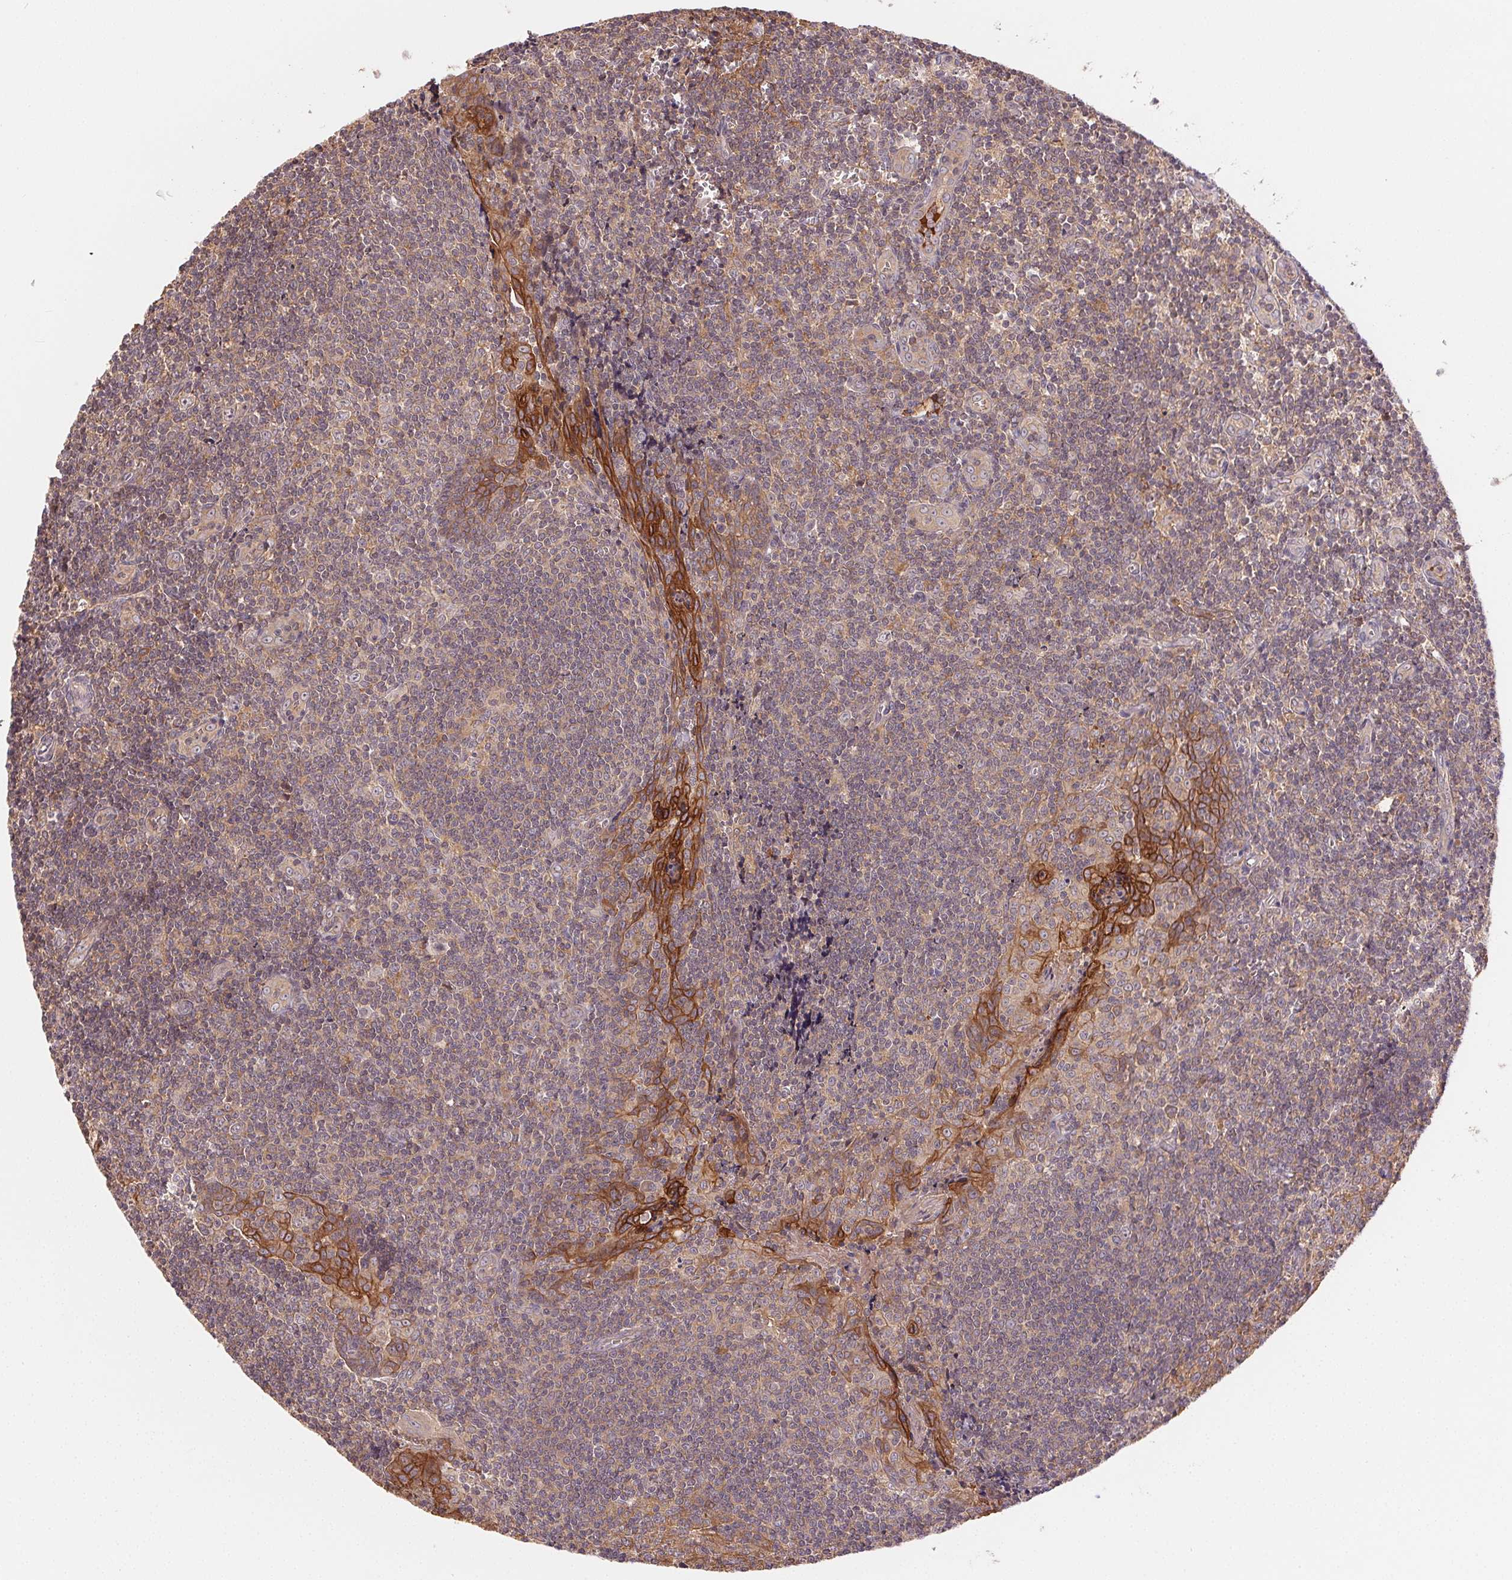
{"staining": {"intensity": "moderate", "quantity": "25%-75%", "location": "cytoplasmic/membranous"}, "tissue": "tonsil", "cell_type": "Germinal center cells", "image_type": "normal", "snomed": [{"axis": "morphology", "description": "Normal tissue, NOS"}, {"axis": "morphology", "description": "Inflammation, NOS"}, {"axis": "topography", "description": "Tonsil"}], "caption": "High-magnification brightfield microscopy of unremarkable tonsil stained with DAB (3,3'-diaminobenzidine) (brown) and counterstained with hematoxylin (blue). germinal center cells exhibit moderate cytoplasmic/membranous positivity is identified in about25%-75% of cells. (IHC, brightfield microscopy, high magnification).", "gene": "MAPKAPK2", "patient": {"sex": "female", "age": 31}}